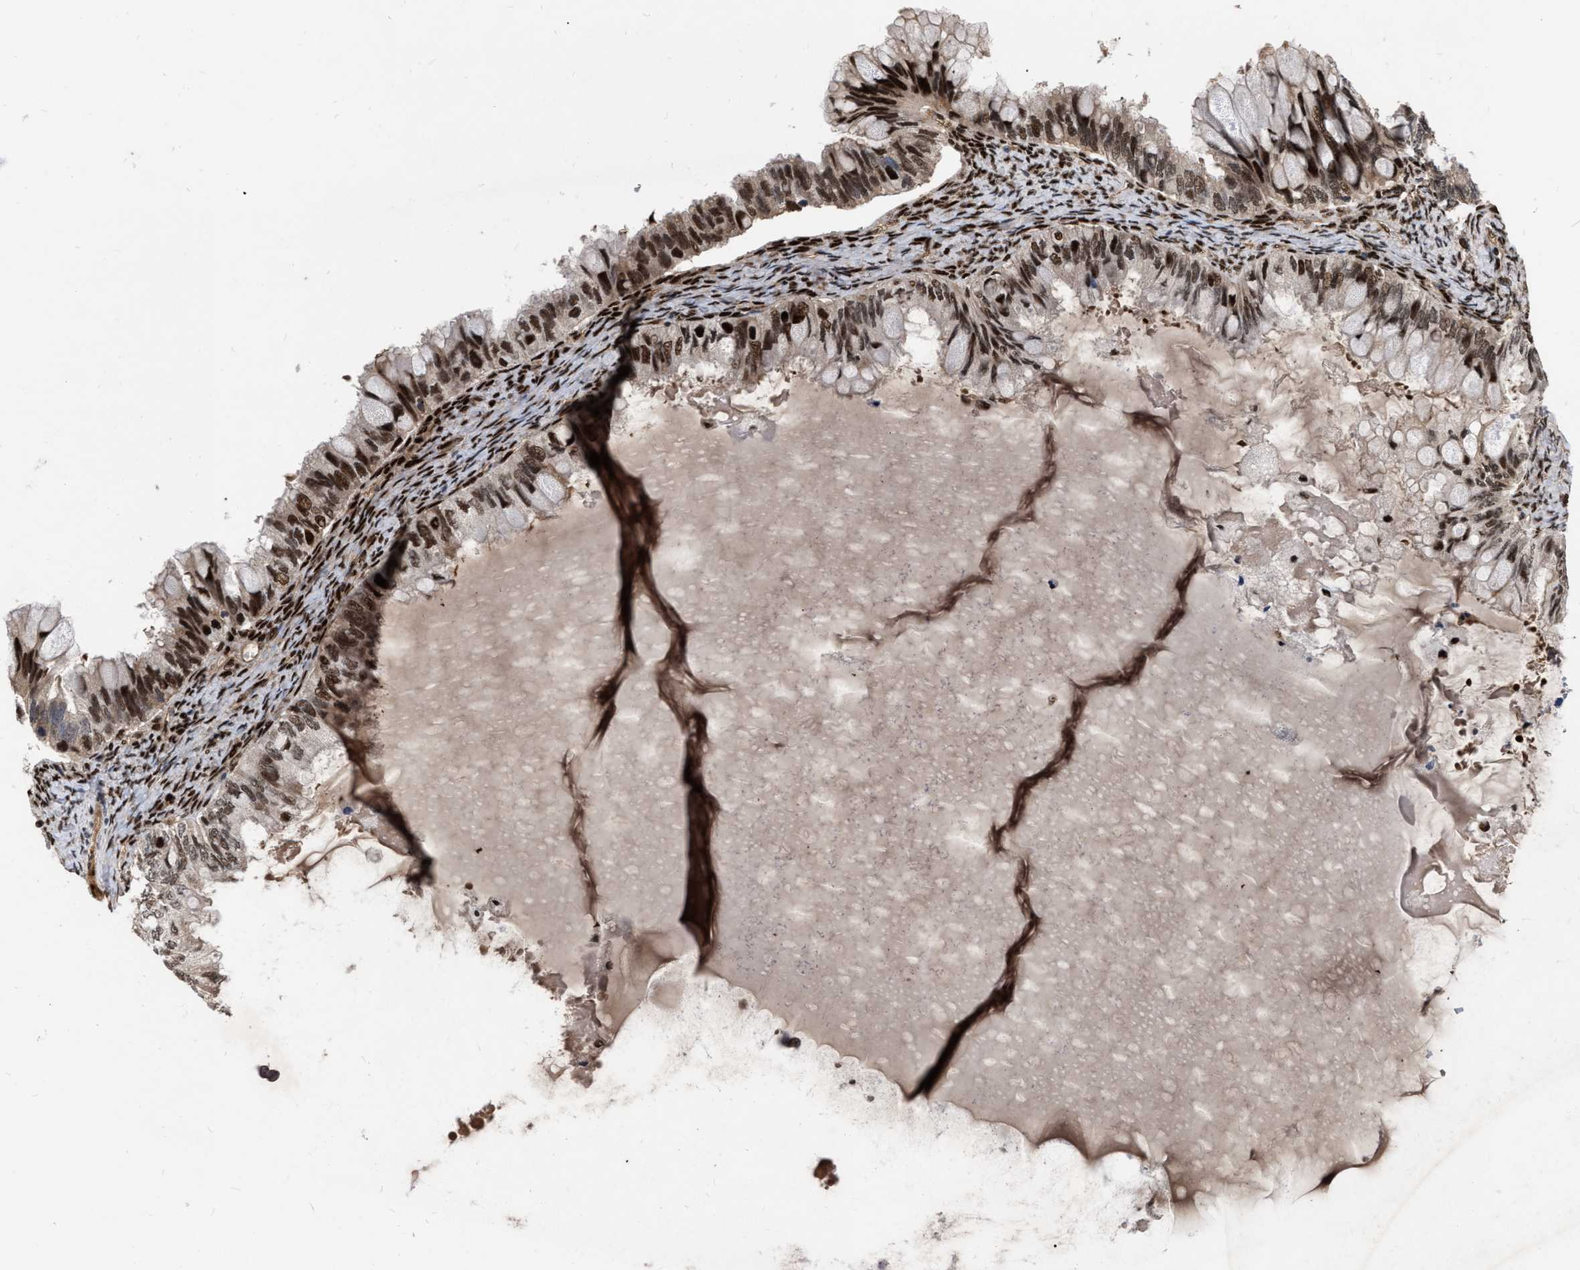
{"staining": {"intensity": "strong", "quantity": ">75%", "location": "cytoplasmic/membranous,nuclear"}, "tissue": "ovarian cancer", "cell_type": "Tumor cells", "image_type": "cancer", "snomed": [{"axis": "morphology", "description": "Cystadenocarcinoma, mucinous, NOS"}, {"axis": "topography", "description": "Ovary"}], "caption": "The micrograph shows immunohistochemical staining of ovarian cancer. There is strong cytoplasmic/membranous and nuclear staining is present in approximately >75% of tumor cells. The protein is shown in brown color, while the nuclei are stained blue.", "gene": "MDM4", "patient": {"sex": "female", "age": 80}}